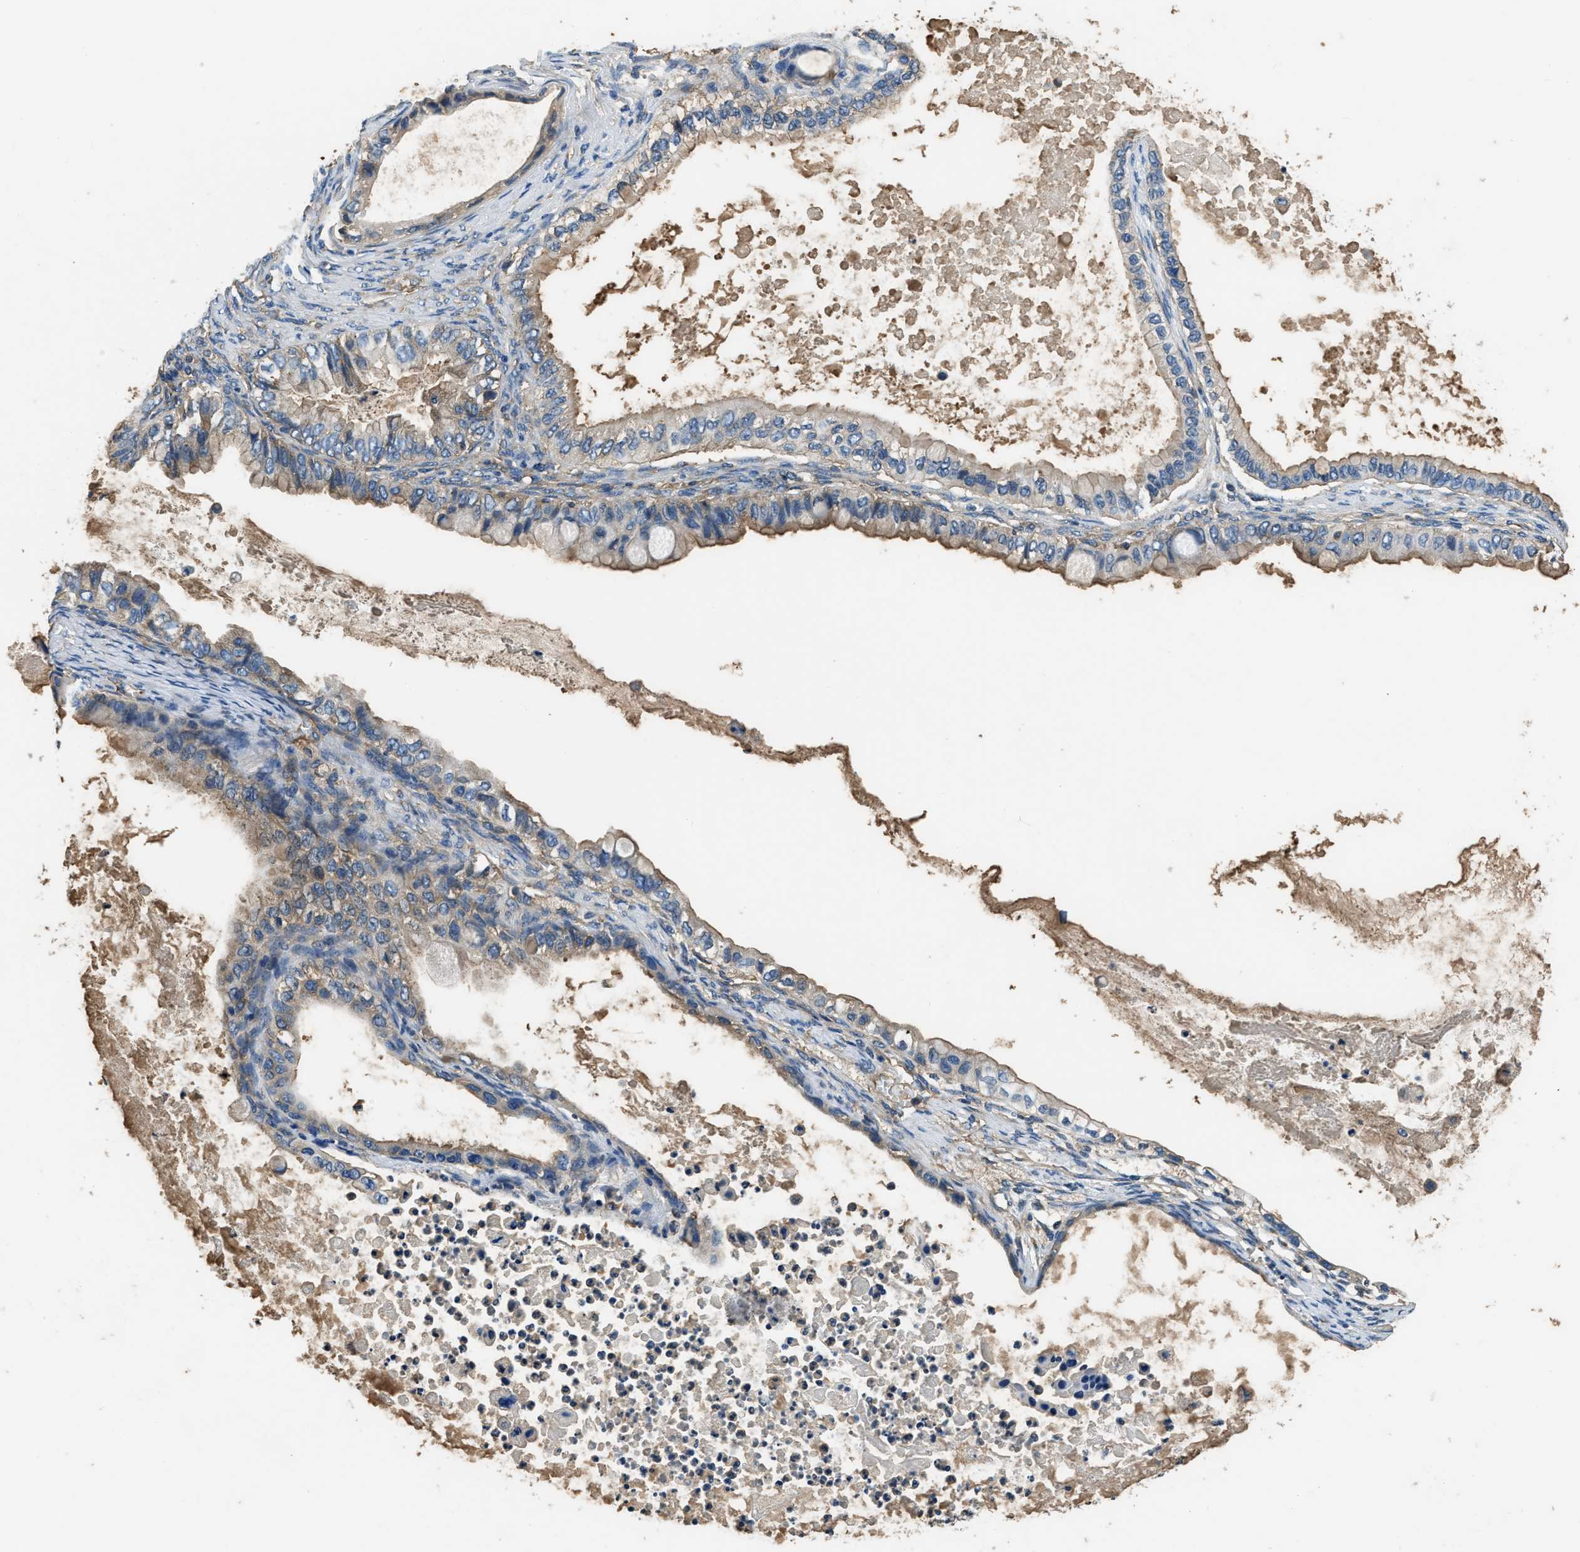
{"staining": {"intensity": "weak", "quantity": "25%-75%", "location": "cytoplasmic/membranous"}, "tissue": "ovarian cancer", "cell_type": "Tumor cells", "image_type": "cancer", "snomed": [{"axis": "morphology", "description": "Cystadenocarcinoma, mucinous, NOS"}, {"axis": "topography", "description": "Ovary"}], "caption": "Immunohistochemistry (IHC) micrograph of neoplastic tissue: human mucinous cystadenocarcinoma (ovarian) stained using immunohistochemistry (IHC) exhibits low levels of weak protein expression localized specifically in the cytoplasmic/membranous of tumor cells, appearing as a cytoplasmic/membranous brown color.", "gene": "EEA1", "patient": {"sex": "female", "age": 80}}